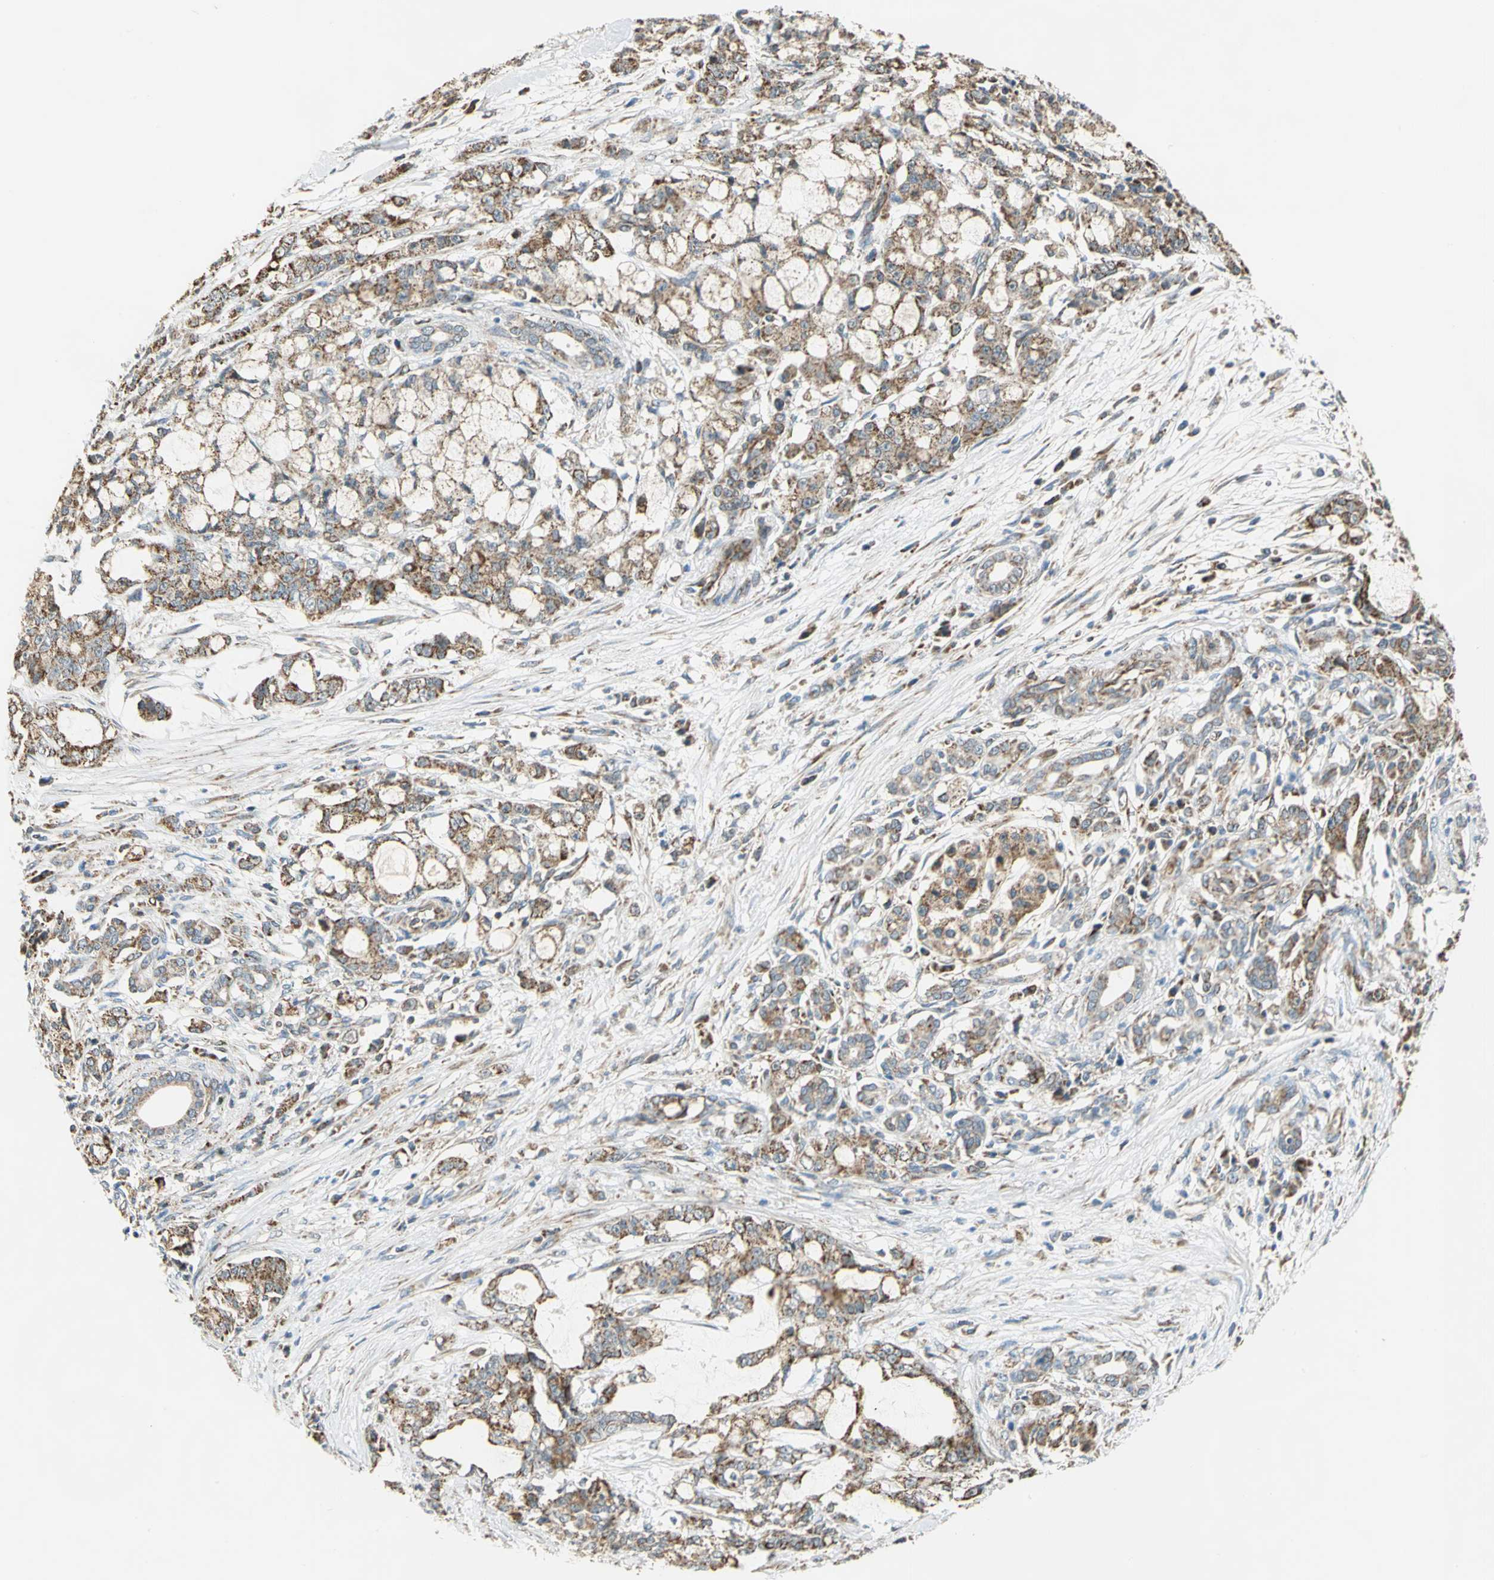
{"staining": {"intensity": "moderate", "quantity": ">75%", "location": "cytoplasmic/membranous"}, "tissue": "pancreatic cancer", "cell_type": "Tumor cells", "image_type": "cancer", "snomed": [{"axis": "morphology", "description": "Adenocarcinoma, NOS"}, {"axis": "topography", "description": "Pancreas"}], "caption": "A brown stain shows moderate cytoplasmic/membranous expression of a protein in pancreatic cancer tumor cells. (DAB (3,3'-diaminobenzidine) IHC with brightfield microscopy, high magnification).", "gene": "MRPS22", "patient": {"sex": "female", "age": 73}}